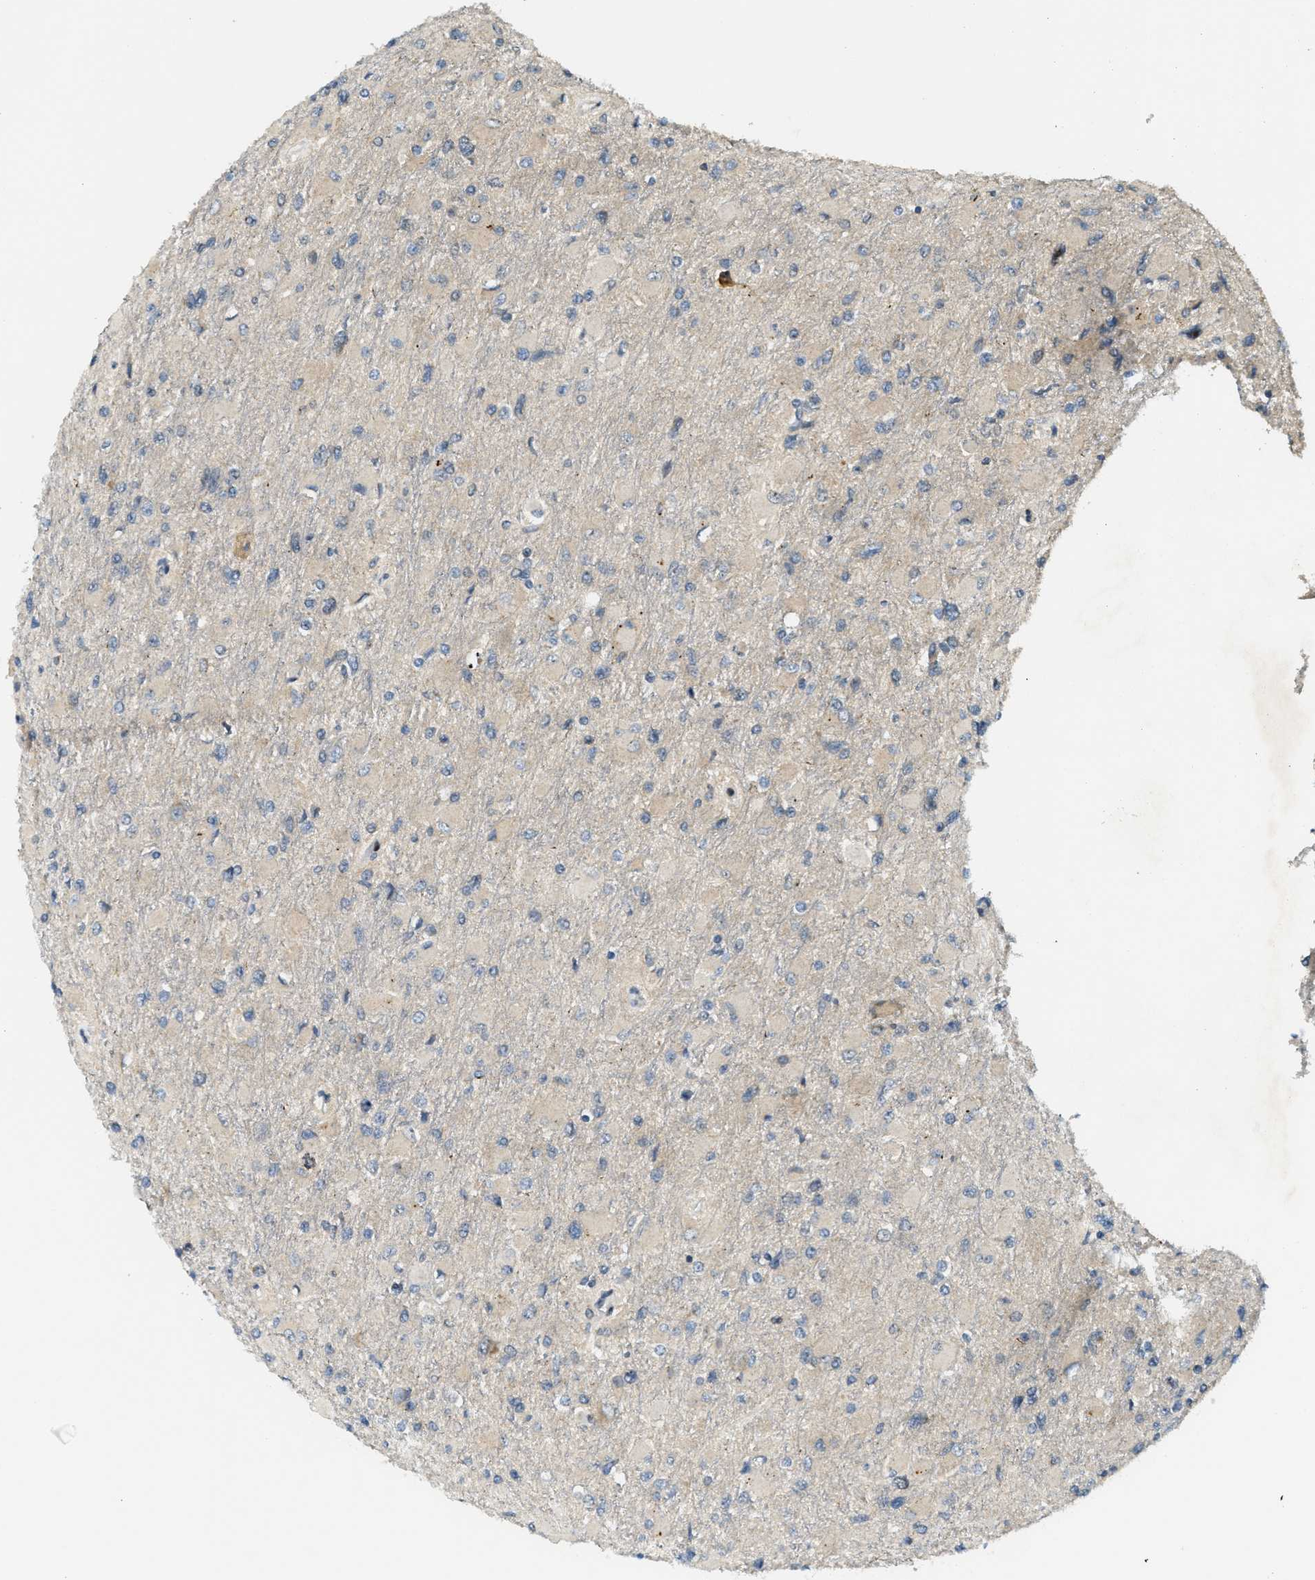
{"staining": {"intensity": "negative", "quantity": "none", "location": "none"}, "tissue": "glioma", "cell_type": "Tumor cells", "image_type": "cancer", "snomed": [{"axis": "morphology", "description": "Glioma, malignant, High grade"}, {"axis": "topography", "description": "Cerebral cortex"}], "caption": "Tumor cells show no significant protein positivity in malignant high-grade glioma.", "gene": "TRAPPC14", "patient": {"sex": "female", "age": 36}}